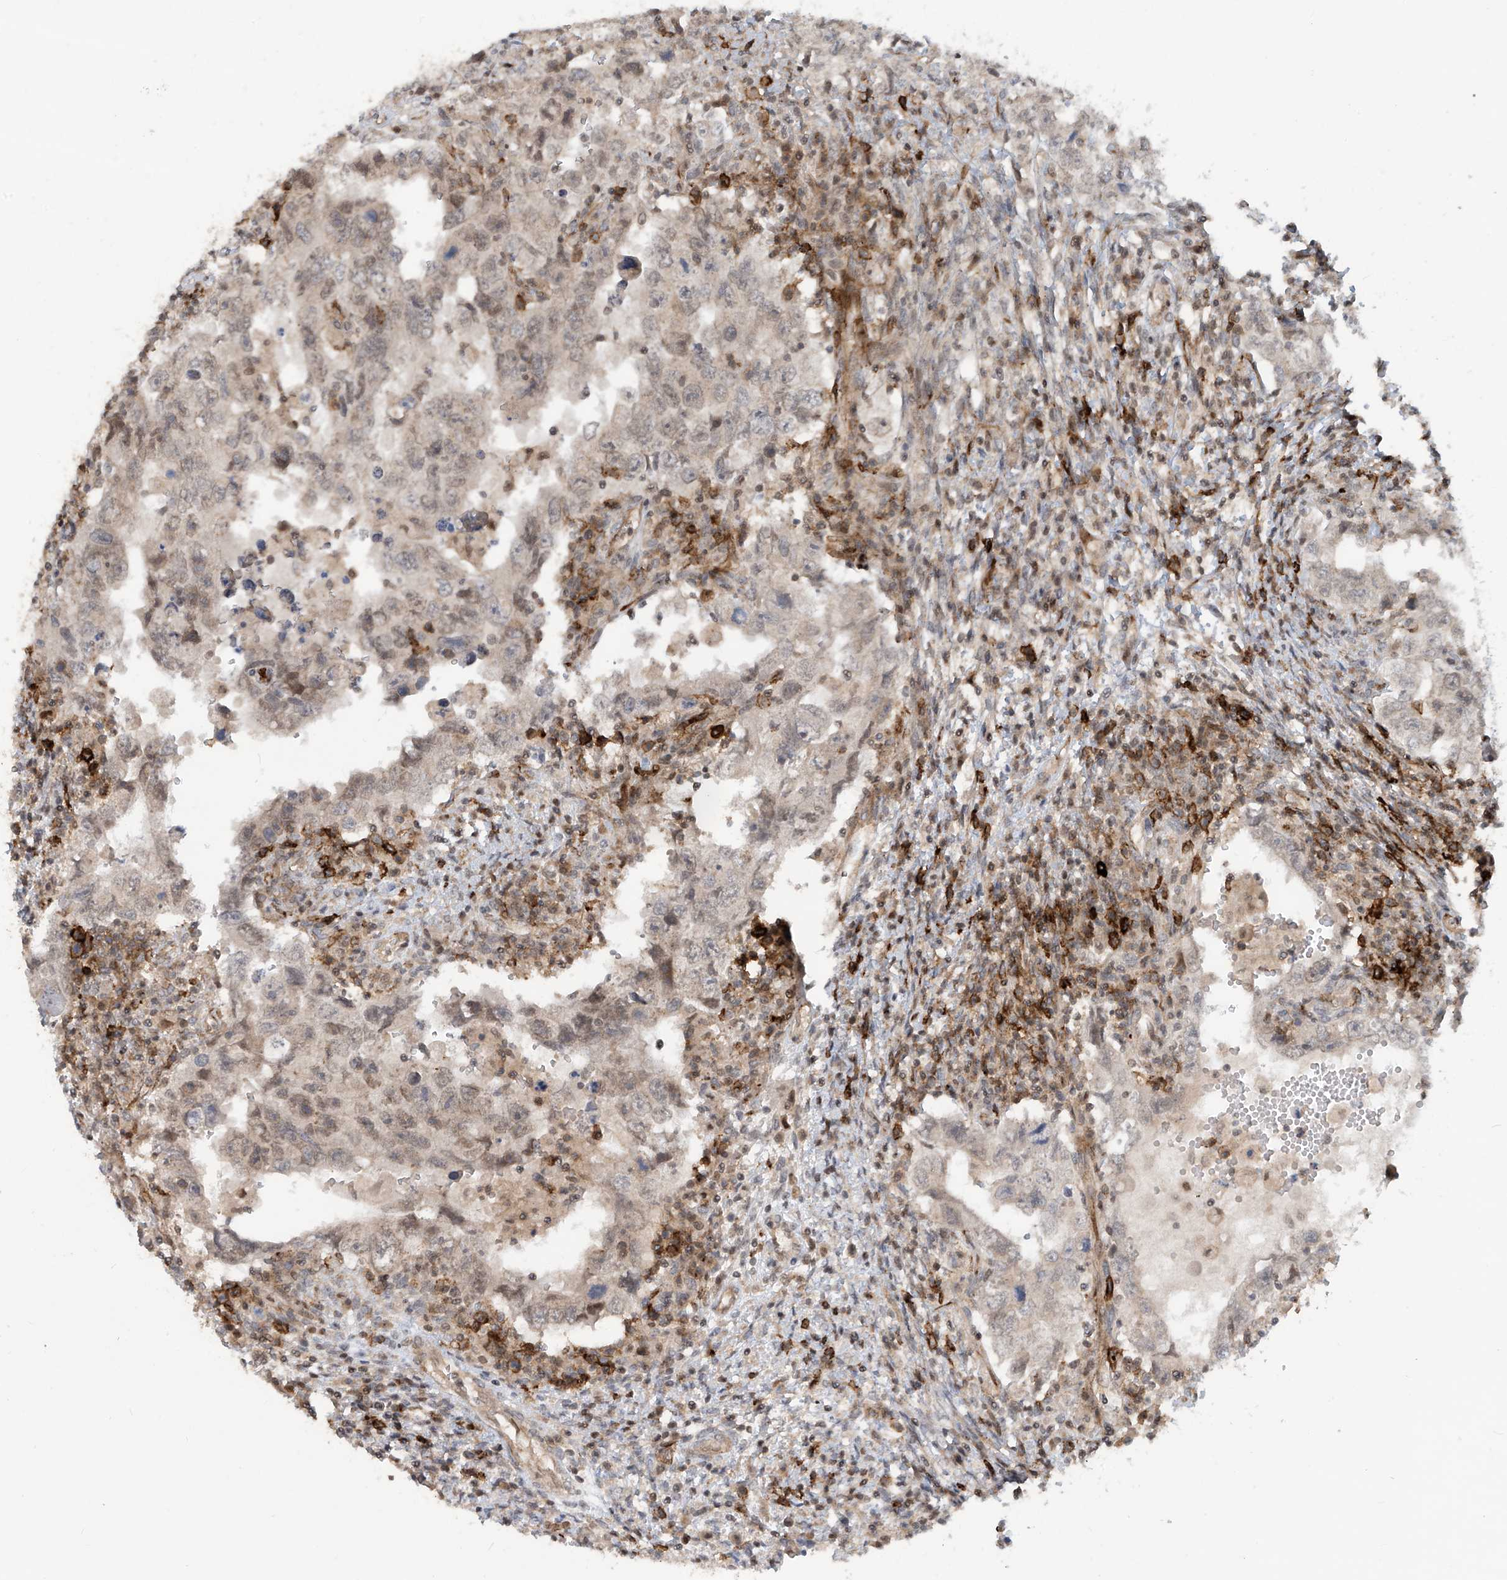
{"staining": {"intensity": "weak", "quantity": ">75%", "location": "nuclear"}, "tissue": "testis cancer", "cell_type": "Tumor cells", "image_type": "cancer", "snomed": [{"axis": "morphology", "description": "Carcinoma, Embryonal, NOS"}, {"axis": "topography", "description": "Testis"}], "caption": "IHC image of human testis embryonal carcinoma stained for a protein (brown), which reveals low levels of weak nuclear staining in about >75% of tumor cells.", "gene": "LAGE3", "patient": {"sex": "male", "age": 26}}